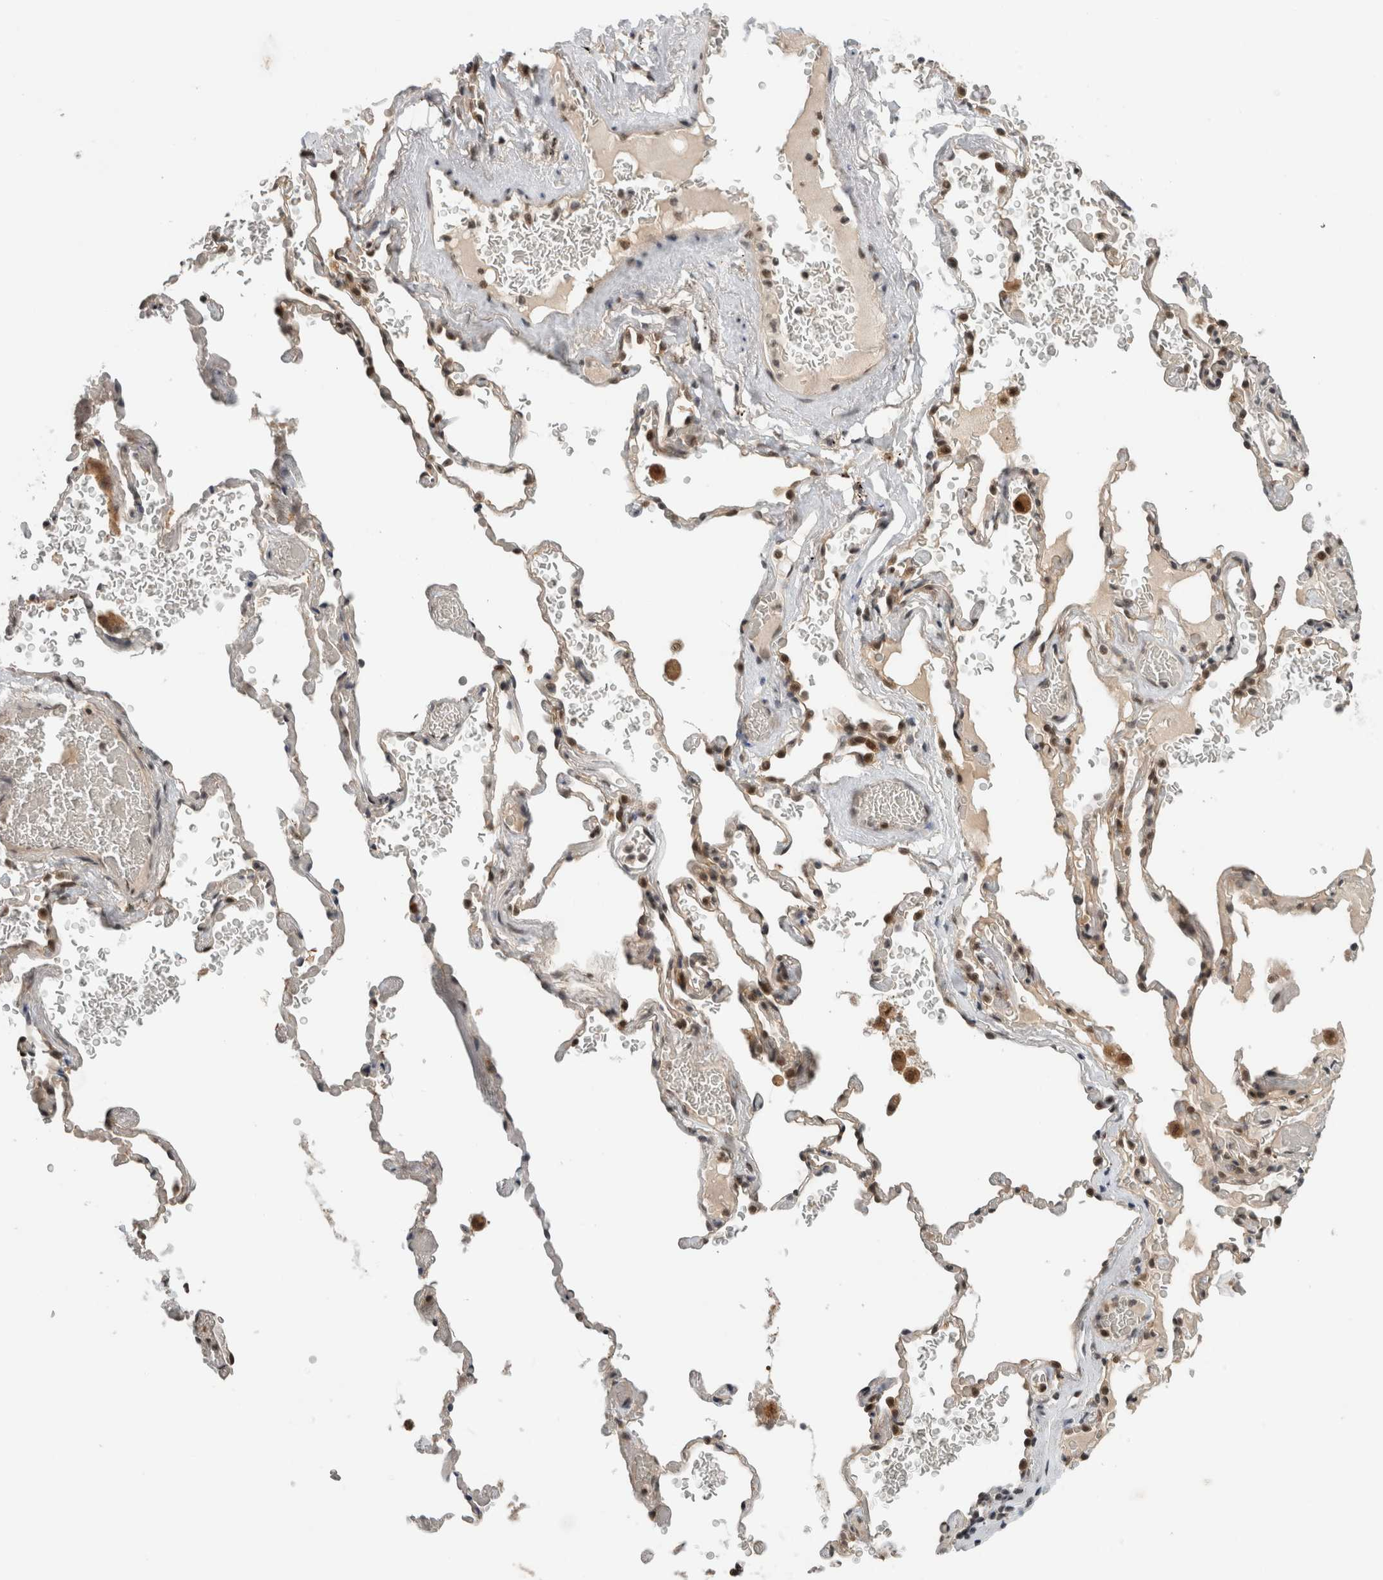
{"staining": {"intensity": "negative", "quantity": "none", "location": "none"}, "tissue": "adipose tissue", "cell_type": "Adipocytes", "image_type": "normal", "snomed": [{"axis": "morphology", "description": "Normal tissue, NOS"}, {"axis": "topography", "description": "Cartilage tissue"}, {"axis": "topography", "description": "Lung"}], "caption": "This is an IHC photomicrograph of benign human adipose tissue. There is no staining in adipocytes.", "gene": "NCAPG2", "patient": {"sex": "female", "age": 77}}